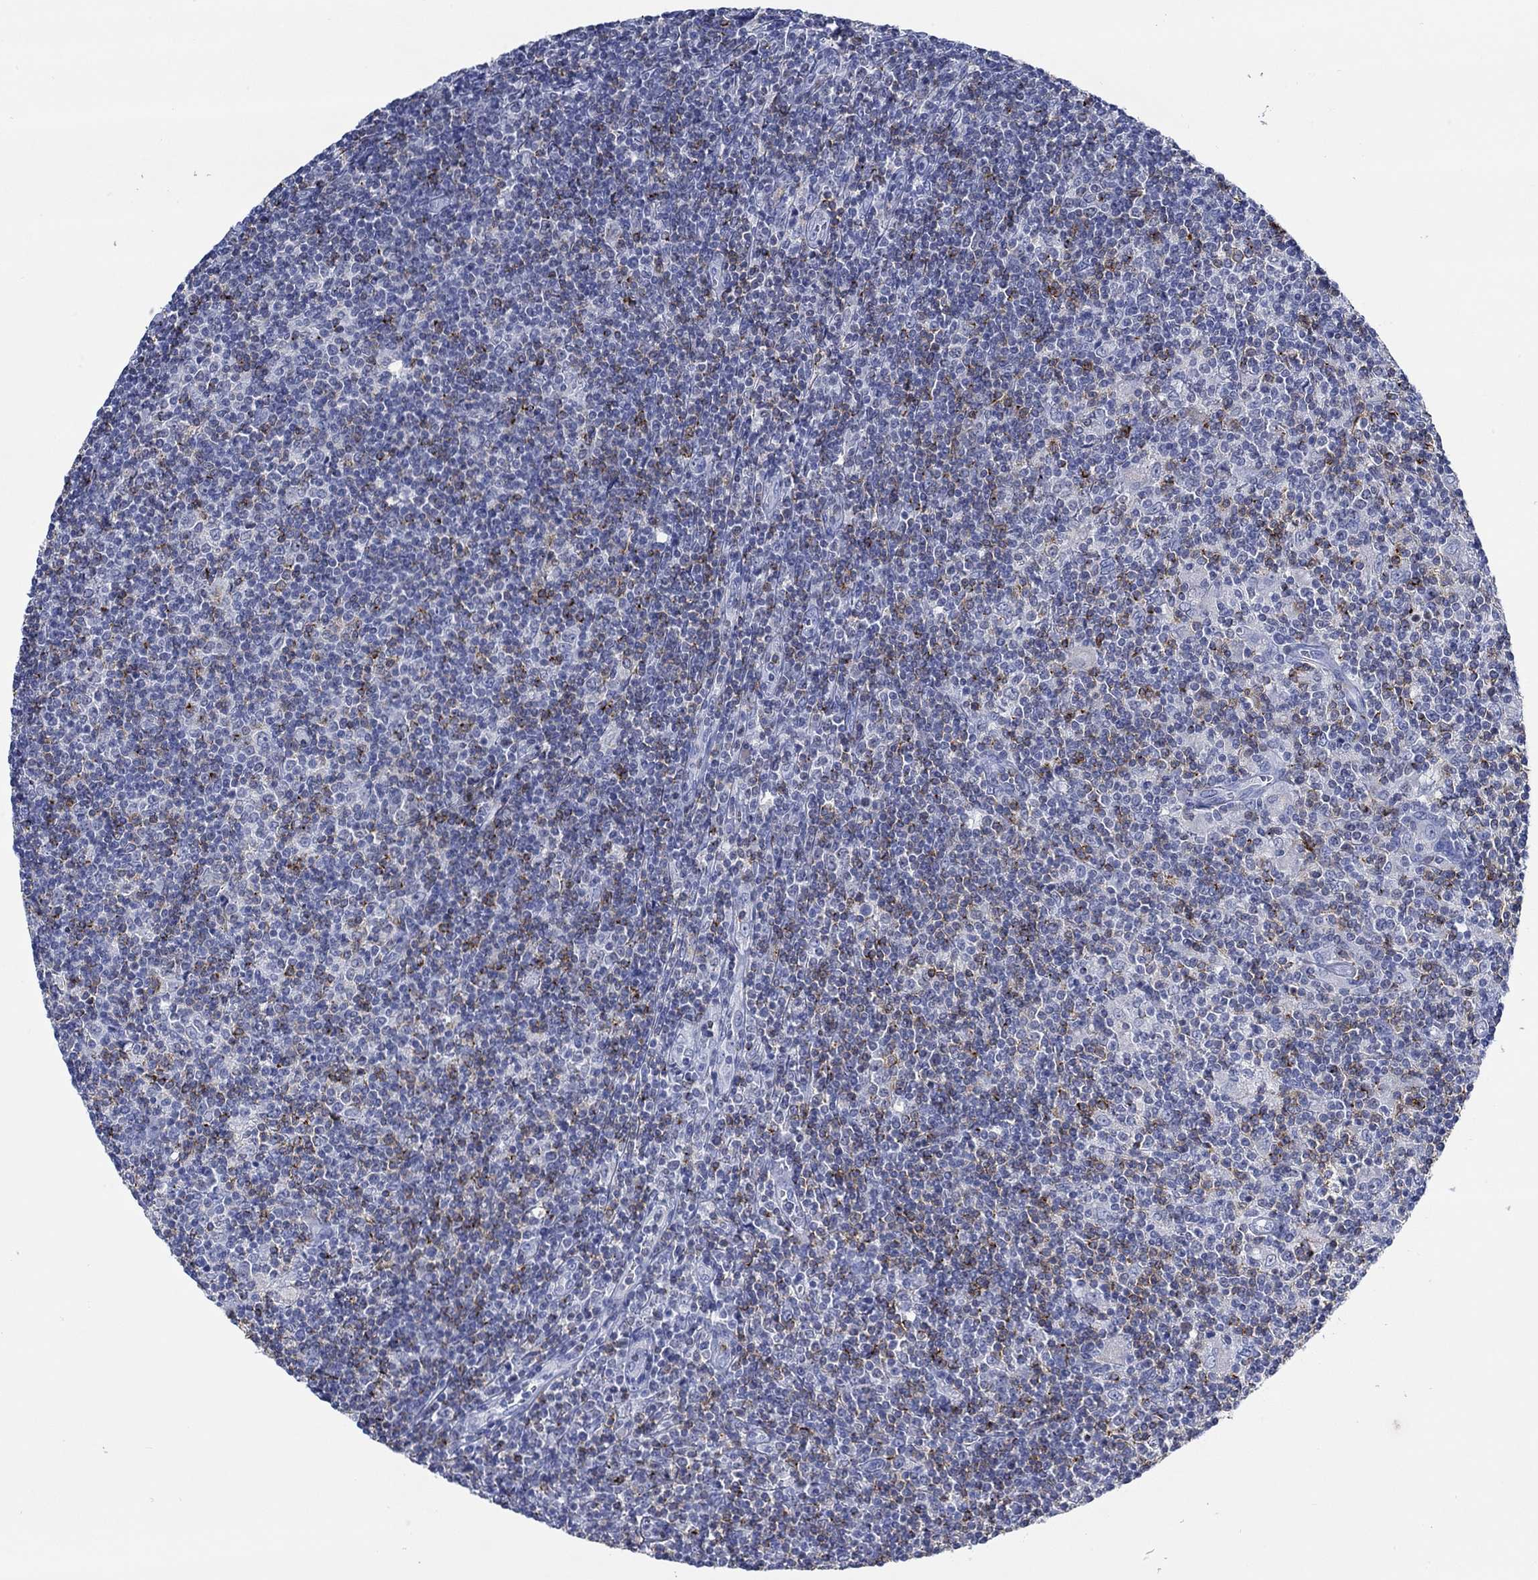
{"staining": {"intensity": "negative", "quantity": "none", "location": "none"}, "tissue": "lymphoma", "cell_type": "Tumor cells", "image_type": "cancer", "snomed": [{"axis": "morphology", "description": "Hodgkin's disease, NOS"}, {"axis": "topography", "description": "Lymph node"}], "caption": "The immunohistochemistry (IHC) micrograph has no significant positivity in tumor cells of Hodgkin's disease tissue. (DAB immunohistochemistry visualized using brightfield microscopy, high magnification).", "gene": "PPP1R17", "patient": {"sex": "male", "age": 40}}